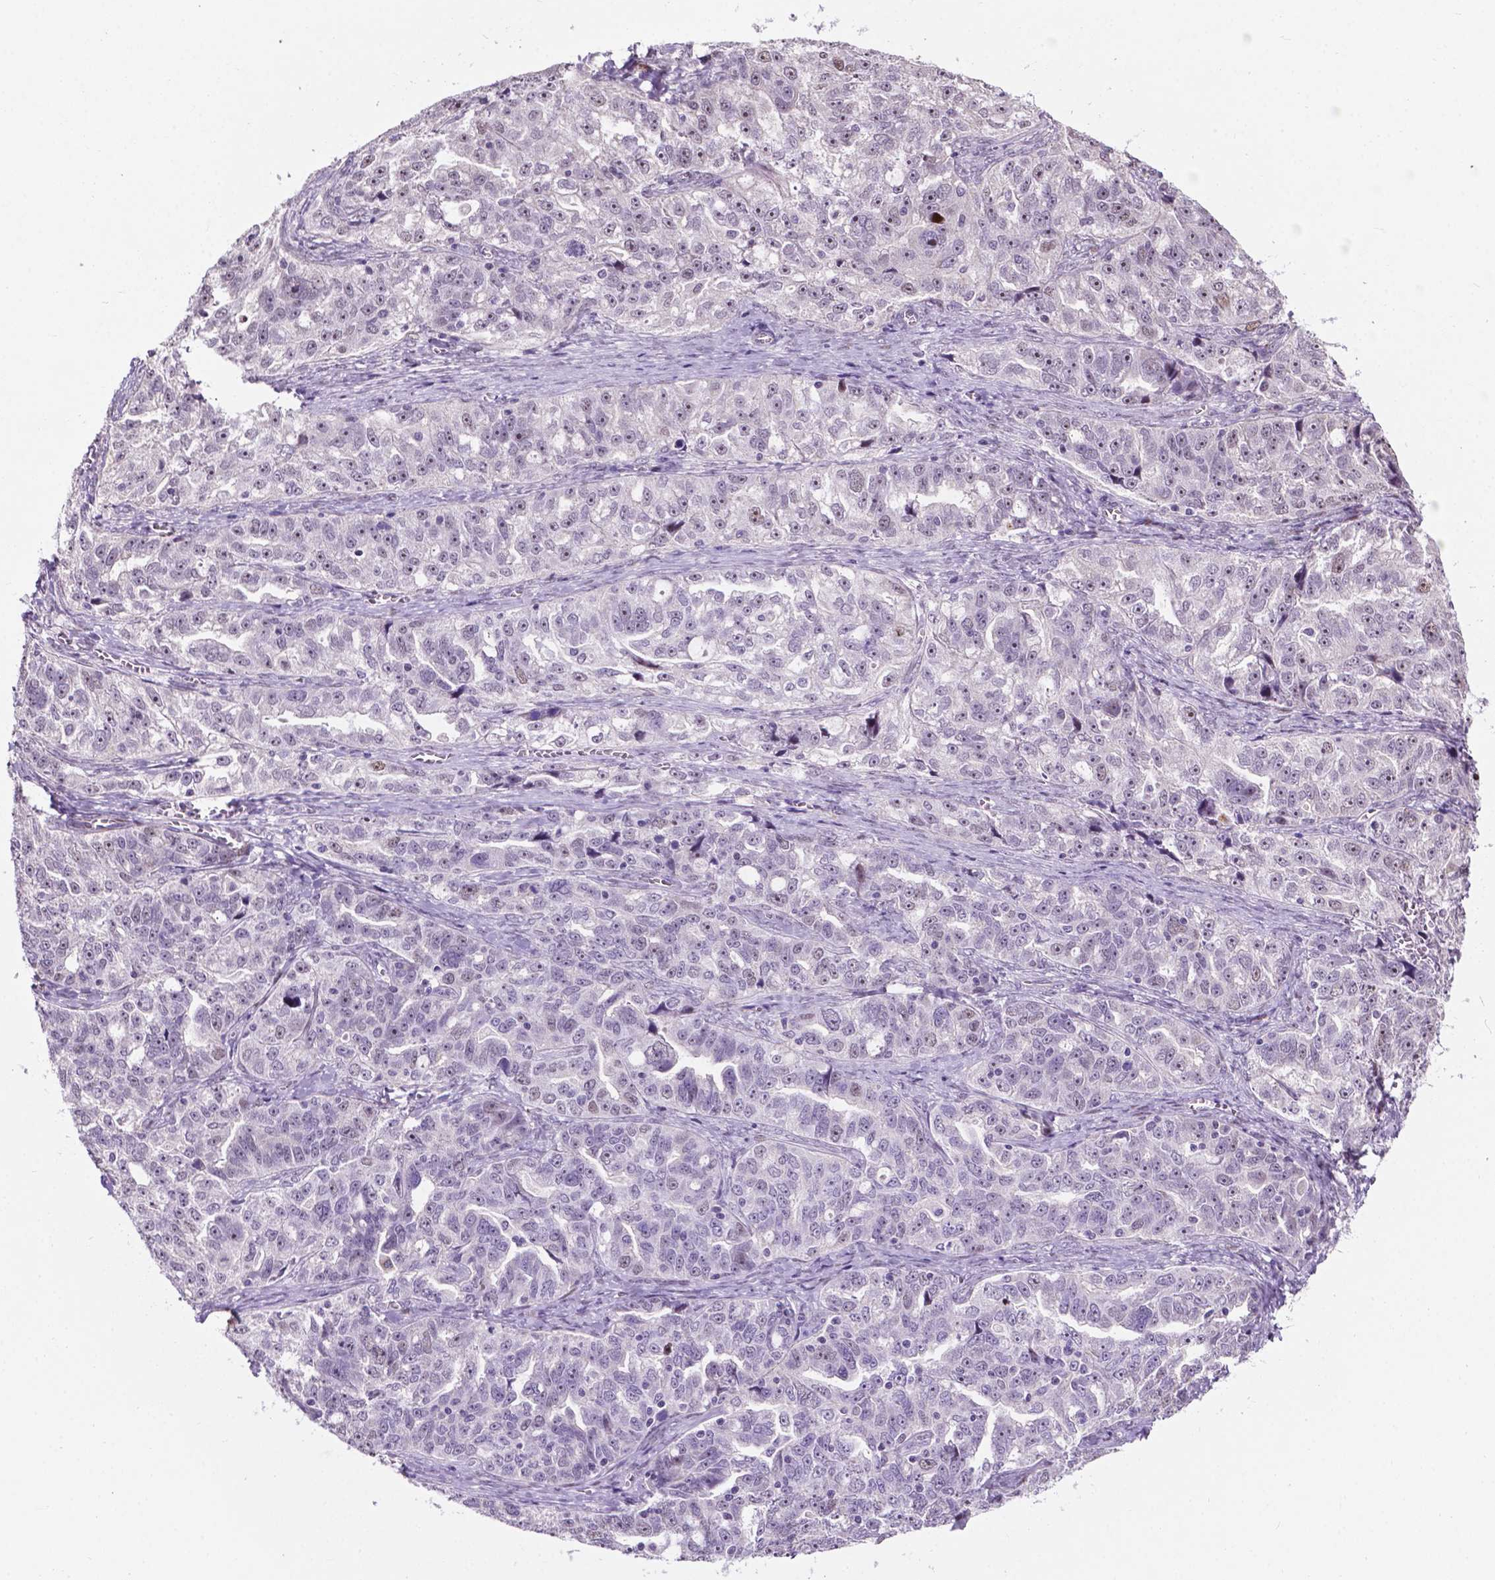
{"staining": {"intensity": "weak", "quantity": "<25%", "location": "nuclear"}, "tissue": "ovarian cancer", "cell_type": "Tumor cells", "image_type": "cancer", "snomed": [{"axis": "morphology", "description": "Cystadenocarcinoma, serous, NOS"}, {"axis": "topography", "description": "Ovary"}], "caption": "A photomicrograph of ovarian cancer stained for a protein demonstrates no brown staining in tumor cells. (DAB (3,3'-diaminobenzidine) immunohistochemistry (IHC) visualized using brightfield microscopy, high magnification).", "gene": "SMAD3", "patient": {"sex": "female", "age": 51}}